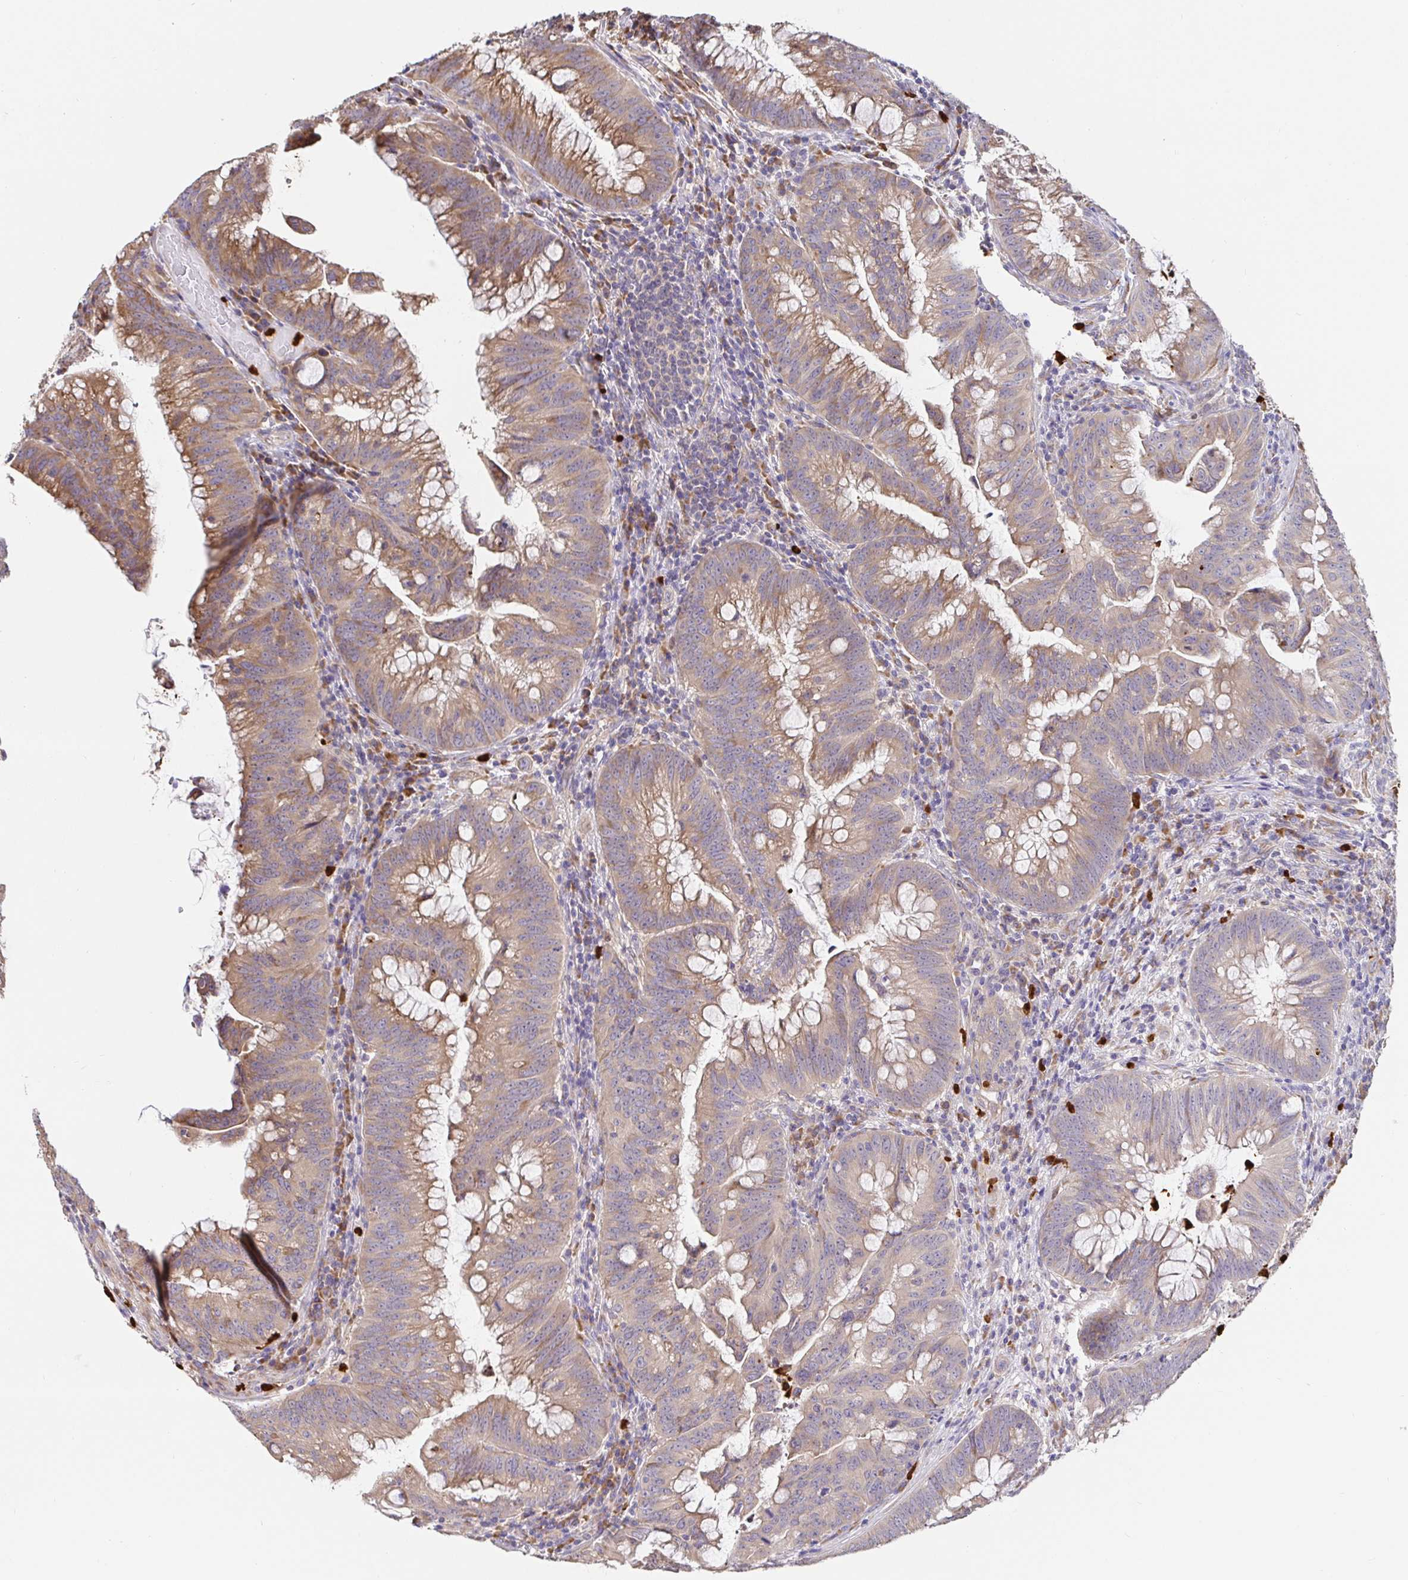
{"staining": {"intensity": "moderate", "quantity": ">75%", "location": "cytoplasmic/membranous"}, "tissue": "colorectal cancer", "cell_type": "Tumor cells", "image_type": "cancer", "snomed": [{"axis": "morphology", "description": "Adenocarcinoma, NOS"}, {"axis": "topography", "description": "Colon"}], "caption": "An immunohistochemistry micrograph of neoplastic tissue is shown. Protein staining in brown shows moderate cytoplasmic/membranous positivity in colorectal adenocarcinoma within tumor cells. The staining was performed using DAB (3,3'-diaminobenzidine) to visualize the protein expression in brown, while the nuclei were stained in blue with hematoxylin (Magnification: 20x).", "gene": "PDPK1", "patient": {"sex": "male", "age": 62}}